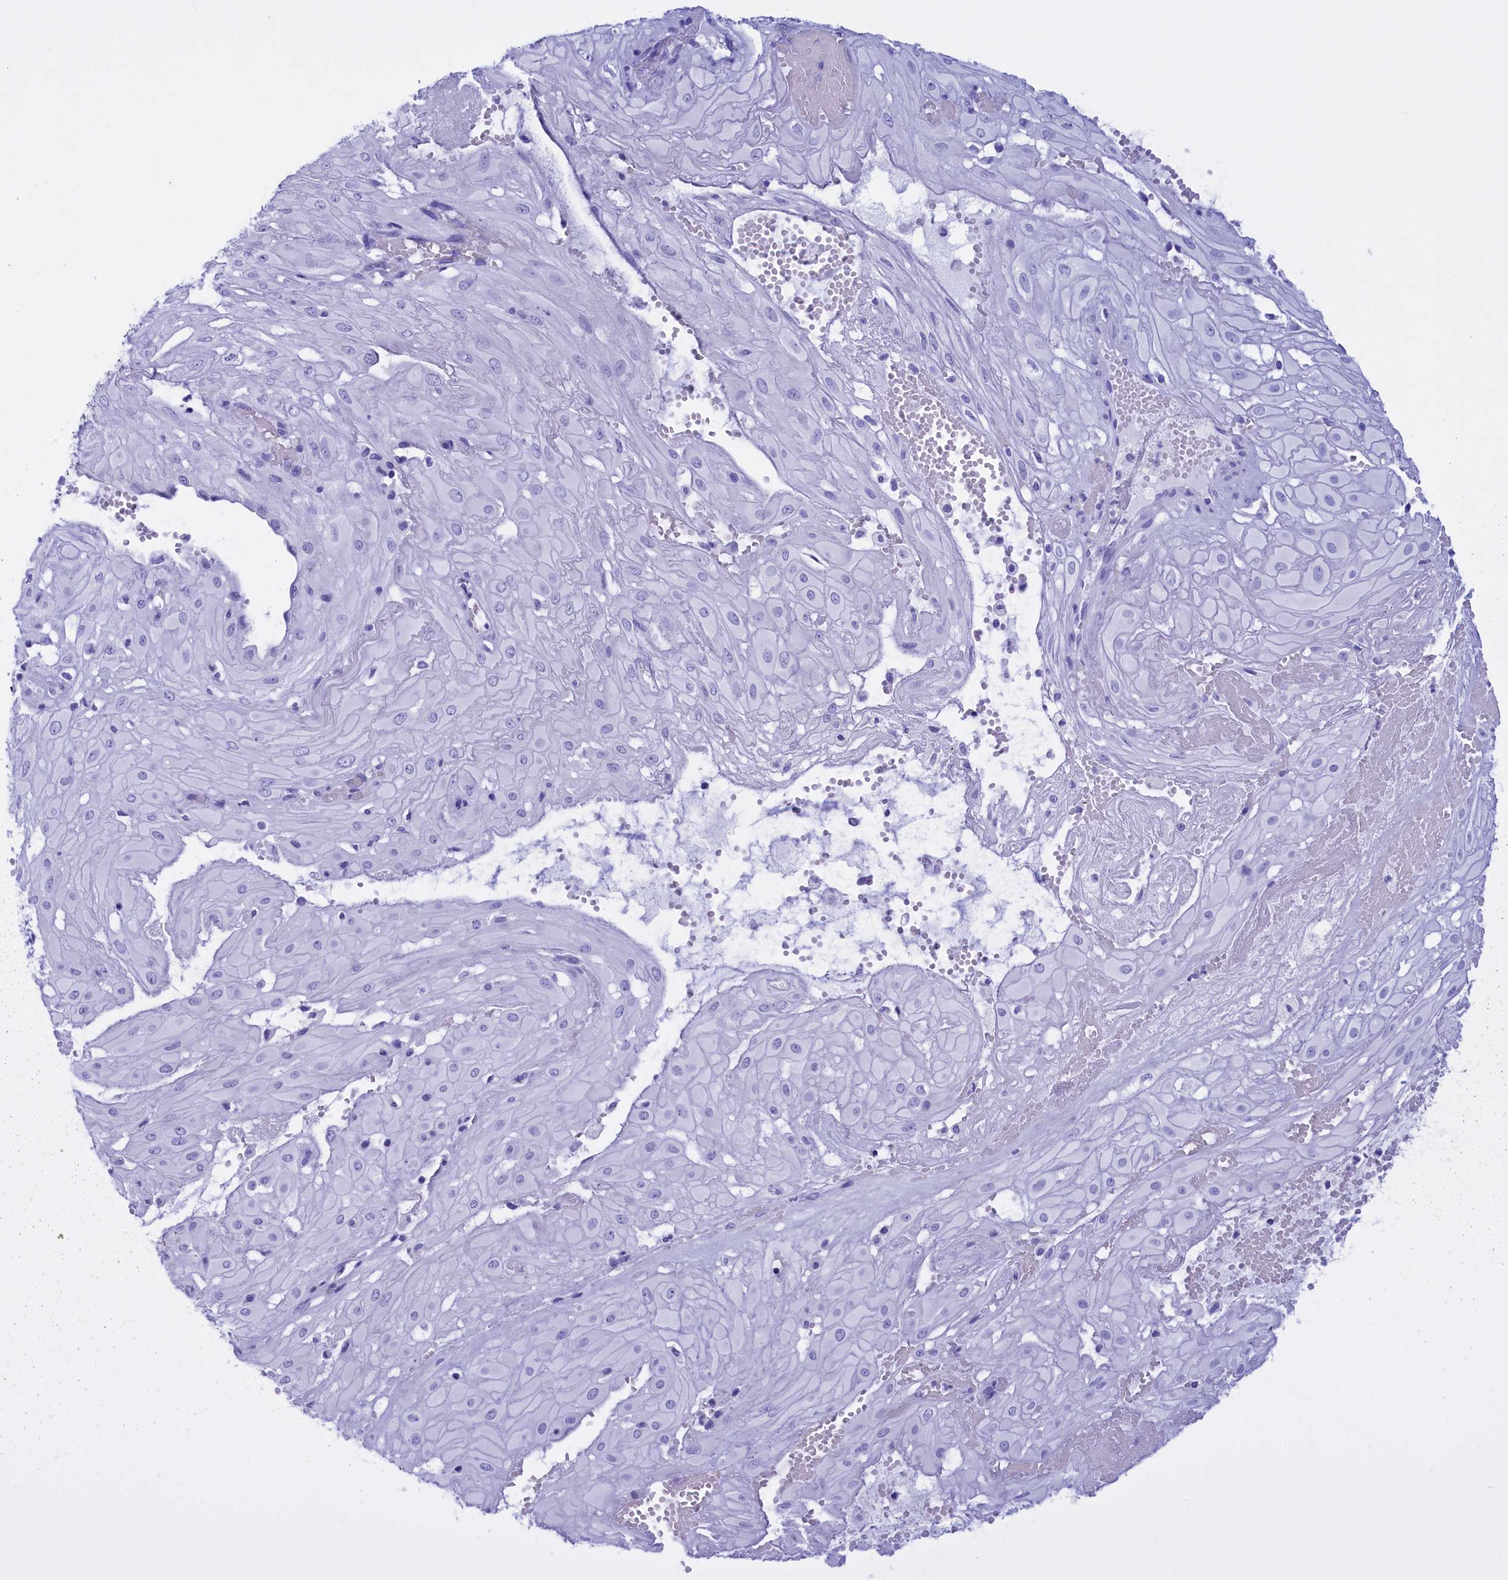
{"staining": {"intensity": "negative", "quantity": "none", "location": "none"}, "tissue": "cervical cancer", "cell_type": "Tumor cells", "image_type": "cancer", "snomed": [{"axis": "morphology", "description": "Squamous cell carcinoma, NOS"}, {"axis": "topography", "description": "Cervix"}], "caption": "Immunohistochemistry (IHC) micrograph of neoplastic tissue: cervical squamous cell carcinoma stained with DAB exhibits no significant protein staining in tumor cells. Brightfield microscopy of immunohistochemistry (IHC) stained with DAB (brown) and hematoxylin (blue), captured at high magnification.", "gene": "BRI3", "patient": {"sex": "female", "age": 36}}